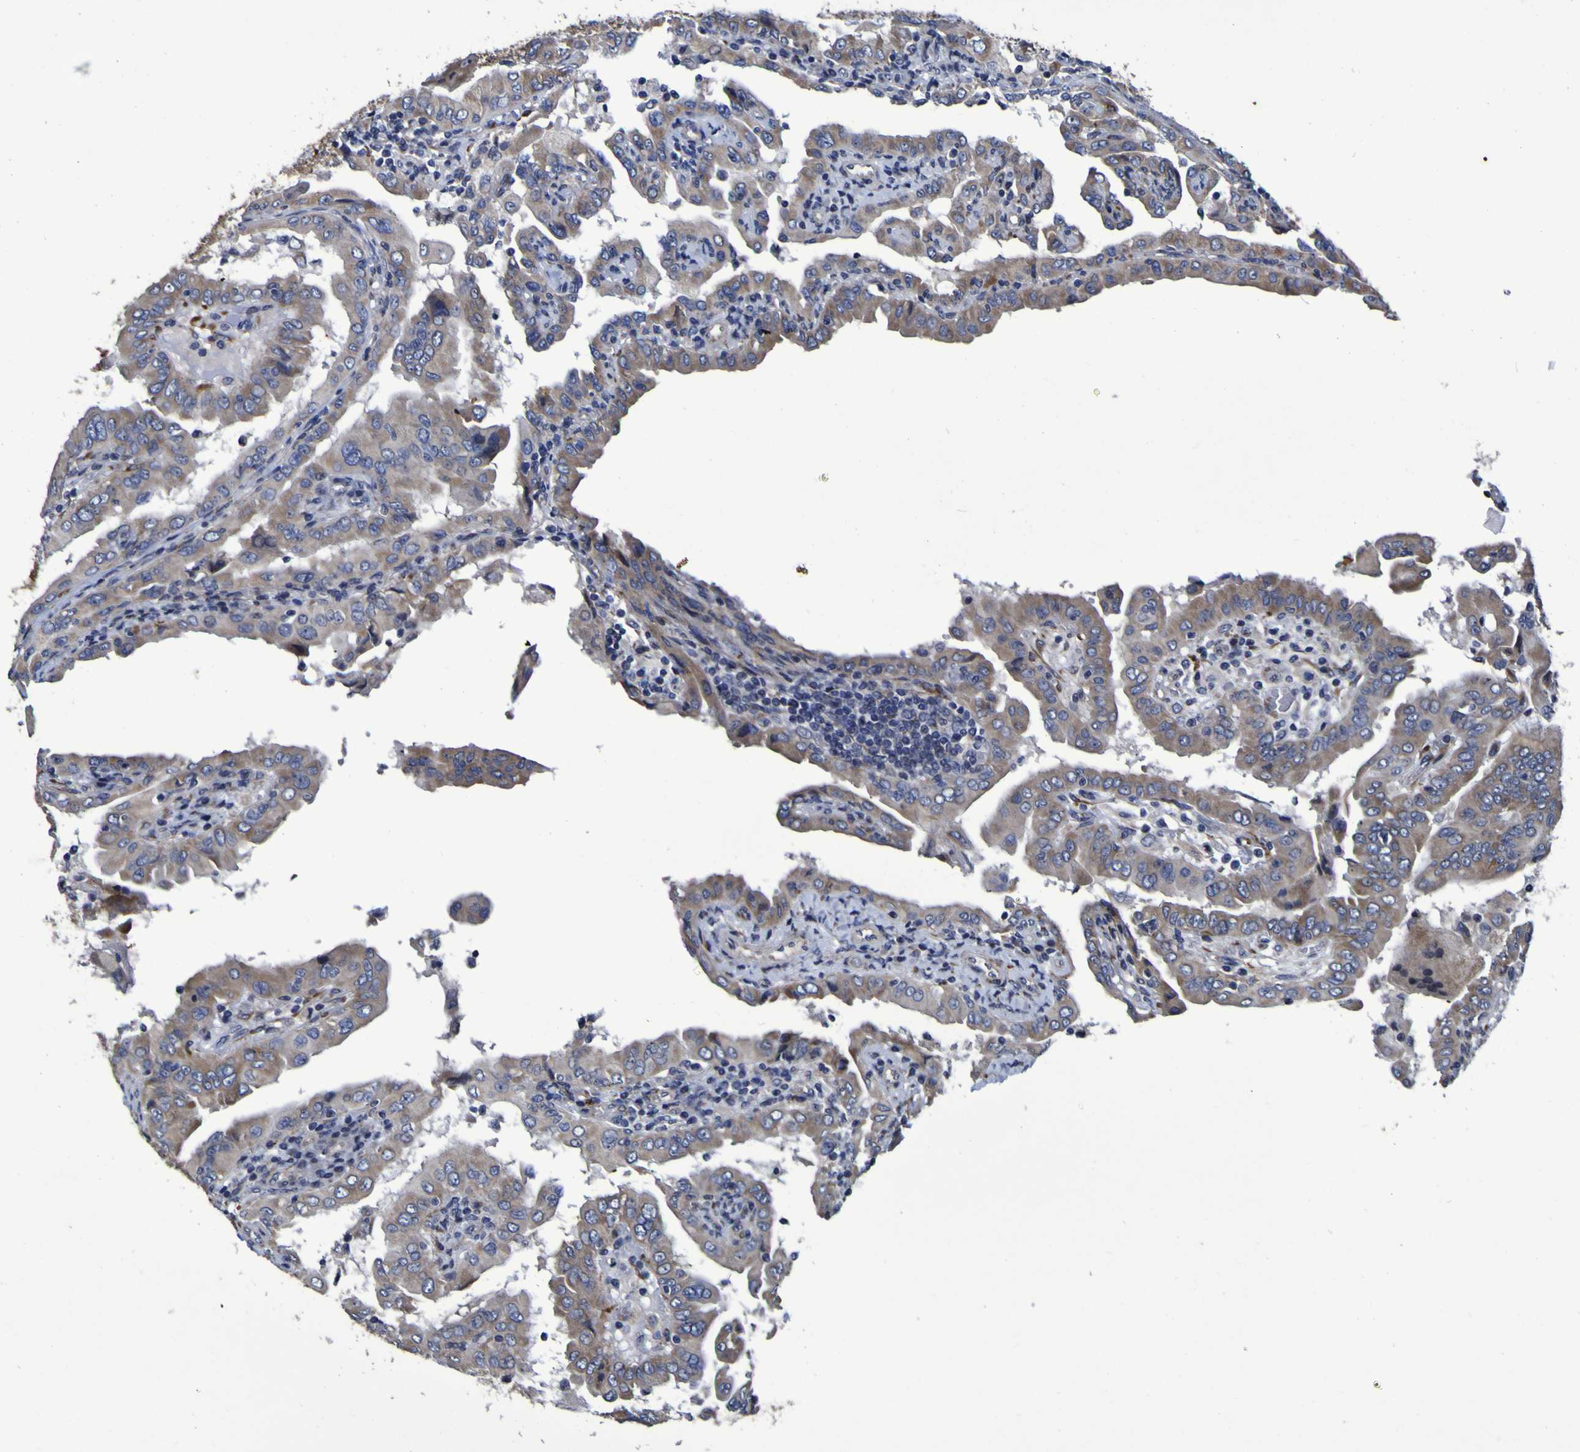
{"staining": {"intensity": "moderate", "quantity": "25%-75%", "location": "cytoplasmic/membranous"}, "tissue": "thyroid cancer", "cell_type": "Tumor cells", "image_type": "cancer", "snomed": [{"axis": "morphology", "description": "Papillary adenocarcinoma, NOS"}, {"axis": "topography", "description": "Thyroid gland"}], "caption": "The histopathology image exhibits a brown stain indicating the presence of a protein in the cytoplasmic/membranous of tumor cells in thyroid papillary adenocarcinoma. (DAB (3,3'-diaminobenzidine) IHC, brown staining for protein, blue staining for nuclei).", "gene": "P3H1", "patient": {"sex": "male", "age": 33}}